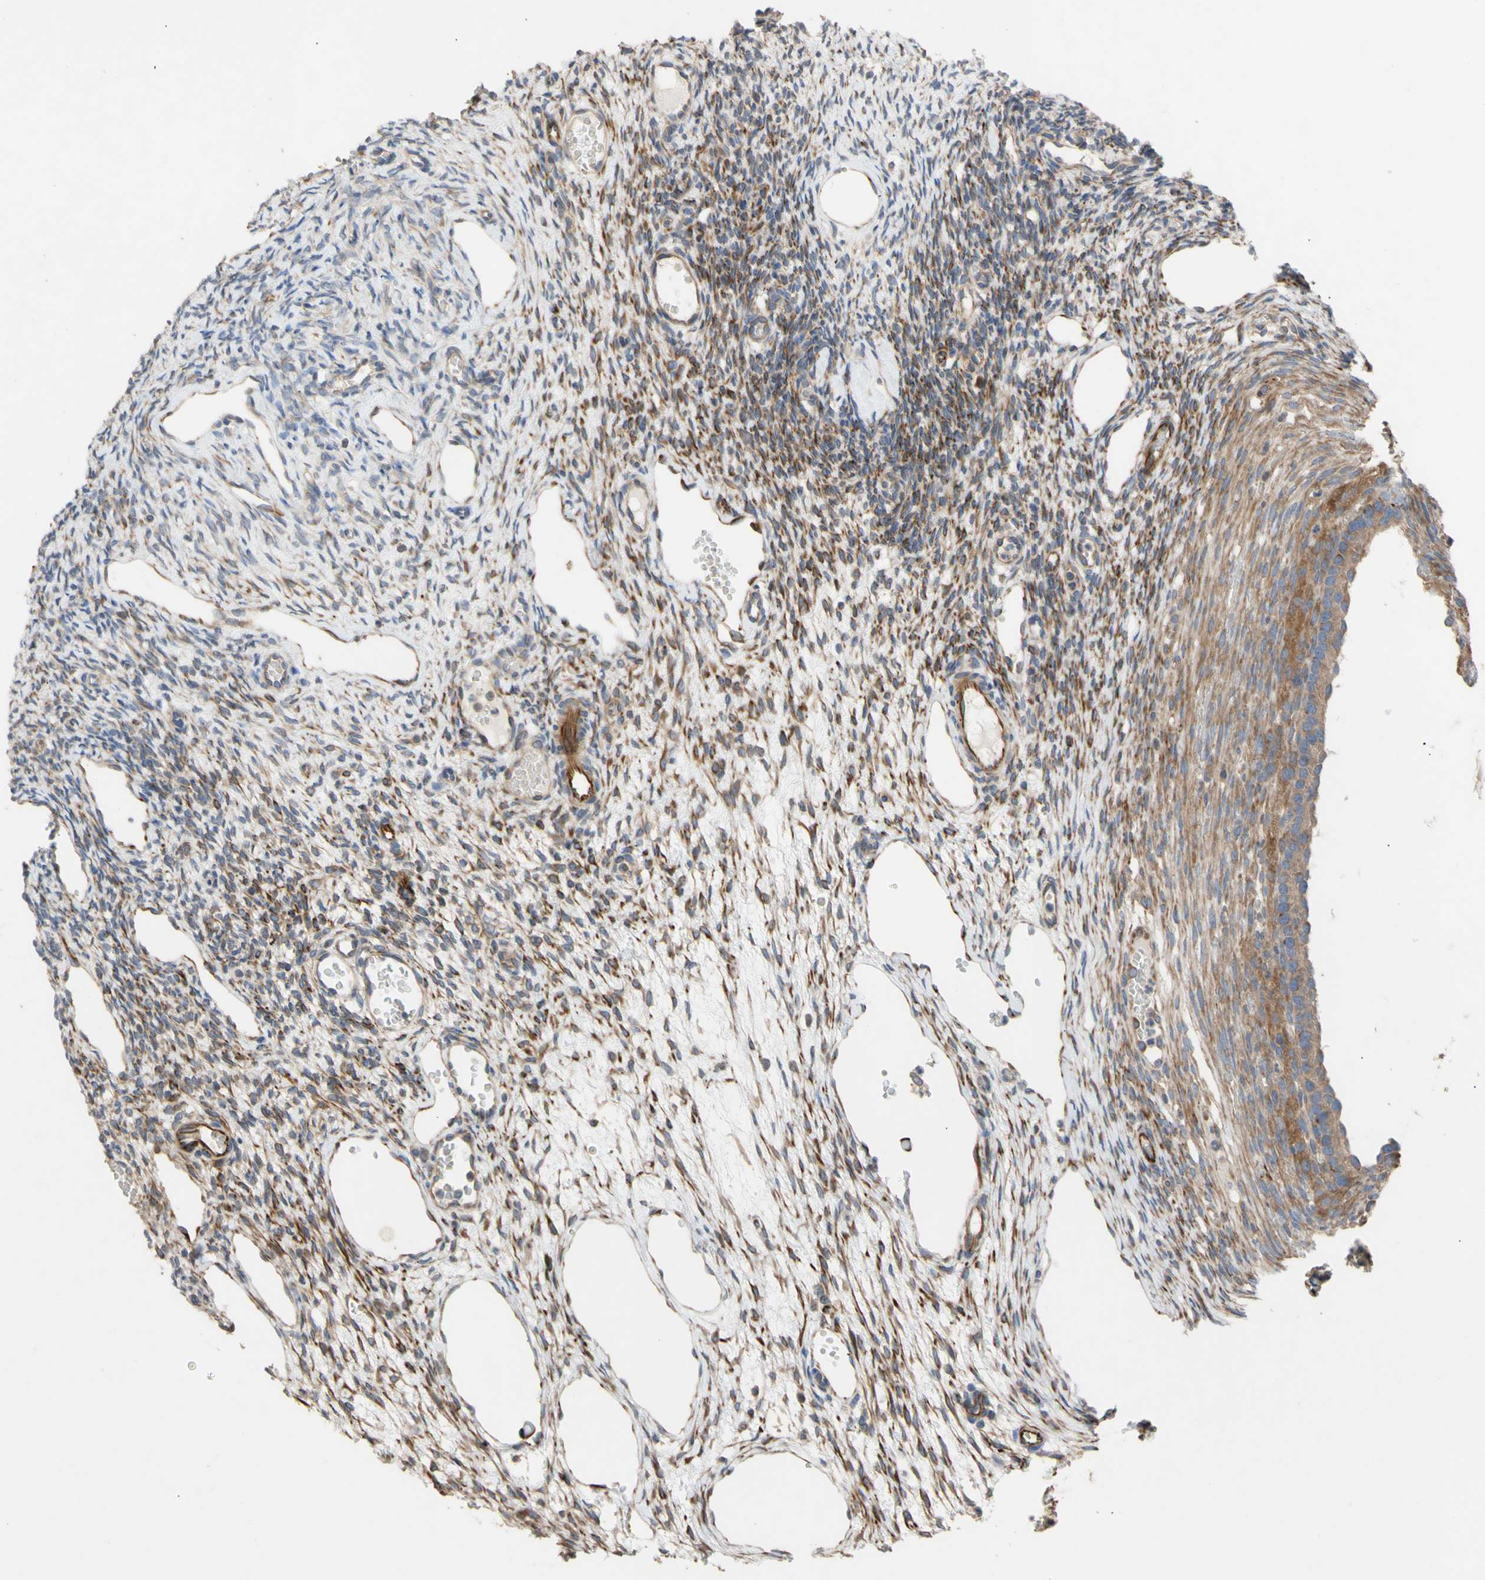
{"staining": {"intensity": "moderate", "quantity": "25%-75%", "location": "cytoplasmic/membranous"}, "tissue": "ovary", "cell_type": "Follicle cells", "image_type": "normal", "snomed": [{"axis": "morphology", "description": "Normal tissue, NOS"}, {"axis": "topography", "description": "Ovary"}], "caption": "High-power microscopy captured an immunohistochemistry micrograph of benign ovary, revealing moderate cytoplasmic/membranous positivity in about 25%-75% of follicle cells. (brown staining indicates protein expression, while blue staining denotes nuclei).", "gene": "EIF2S3", "patient": {"sex": "female", "age": 33}}